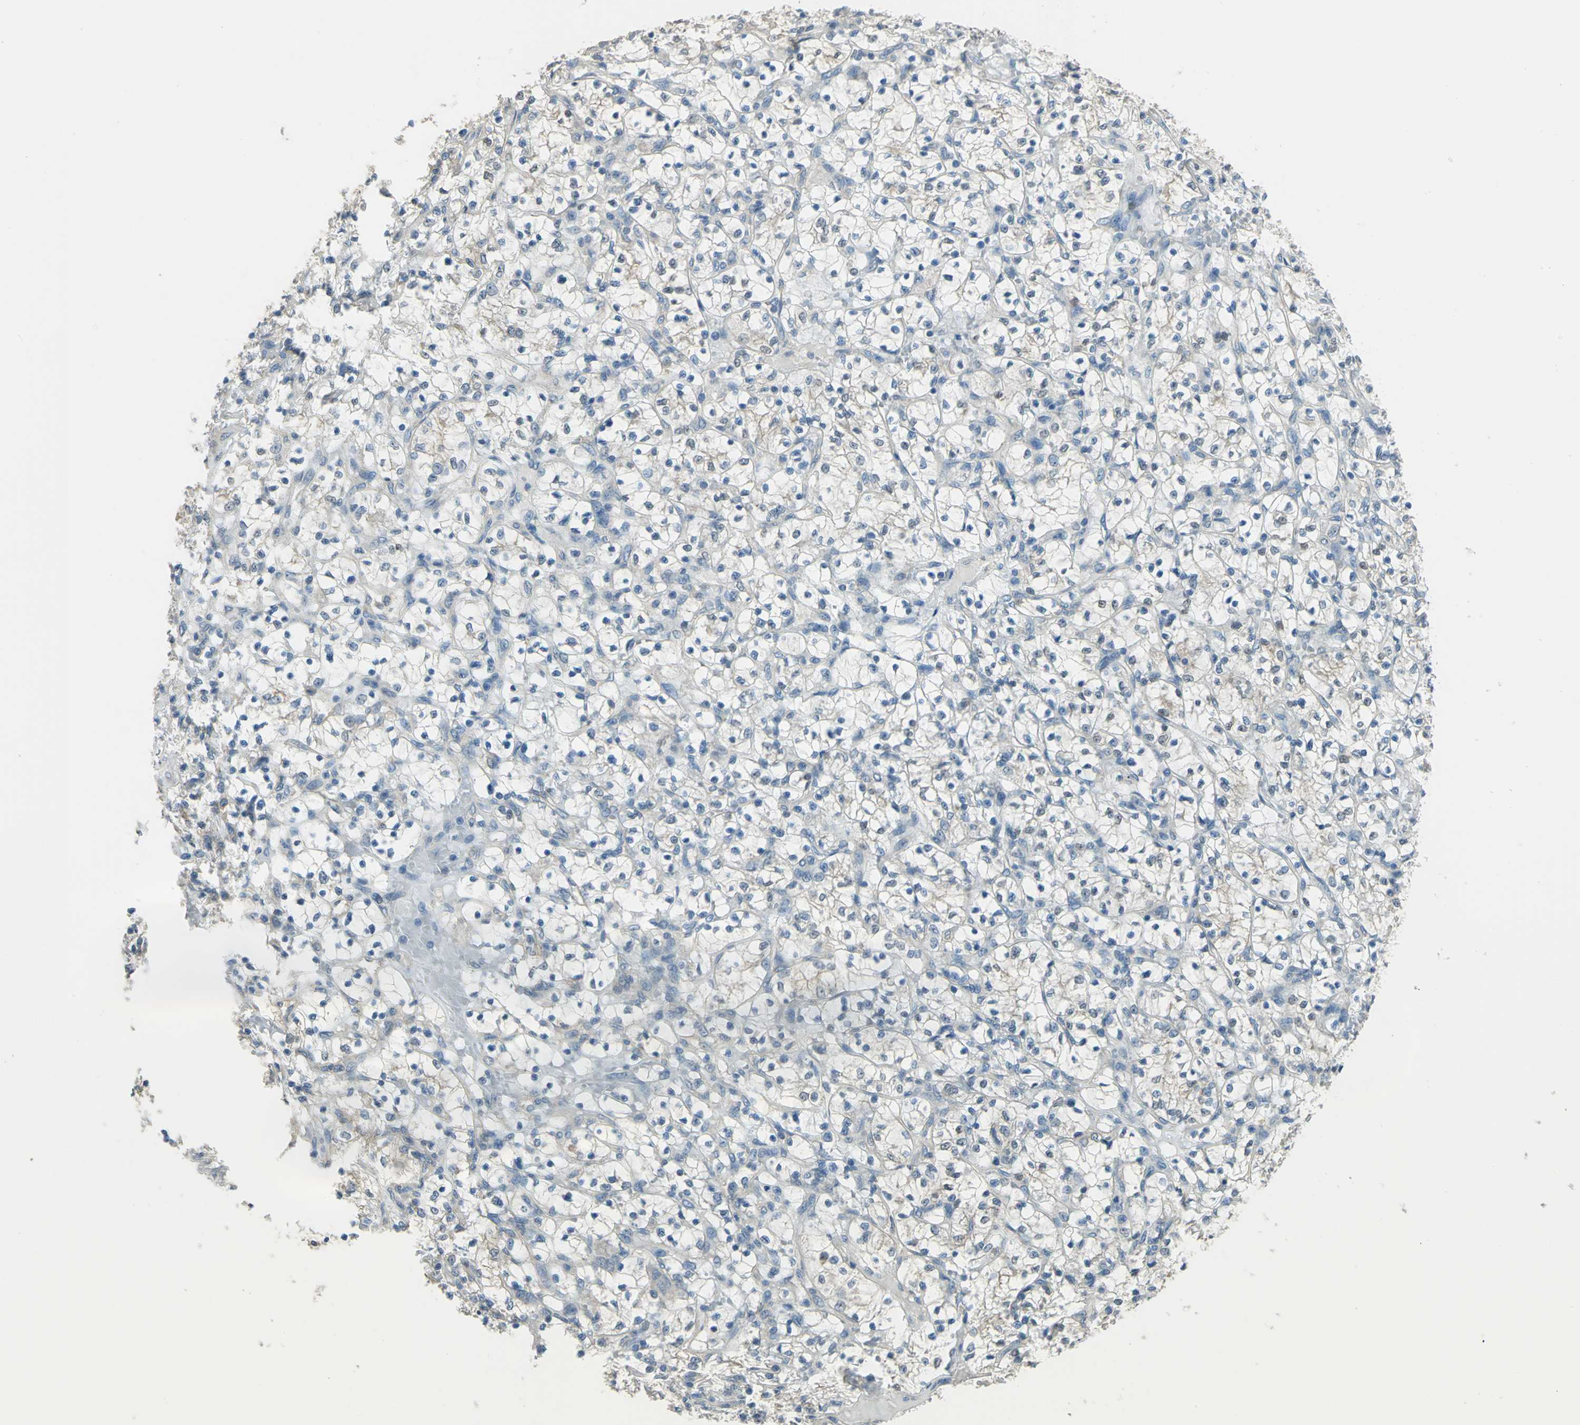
{"staining": {"intensity": "weak", "quantity": "<25%", "location": "cytoplasmic/membranous,nuclear"}, "tissue": "renal cancer", "cell_type": "Tumor cells", "image_type": "cancer", "snomed": [{"axis": "morphology", "description": "Adenocarcinoma, NOS"}, {"axis": "topography", "description": "Kidney"}], "caption": "An IHC micrograph of renal cancer (adenocarcinoma) is shown. There is no staining in tumor cells of renal cancer (adenocarcinoma). (Brightfield microscopy of DAB (3,3'-diaminobenzidine) IHC at high magnification).", "gene": "SHC2", "patient": {"sex": "female", "age": 69}}